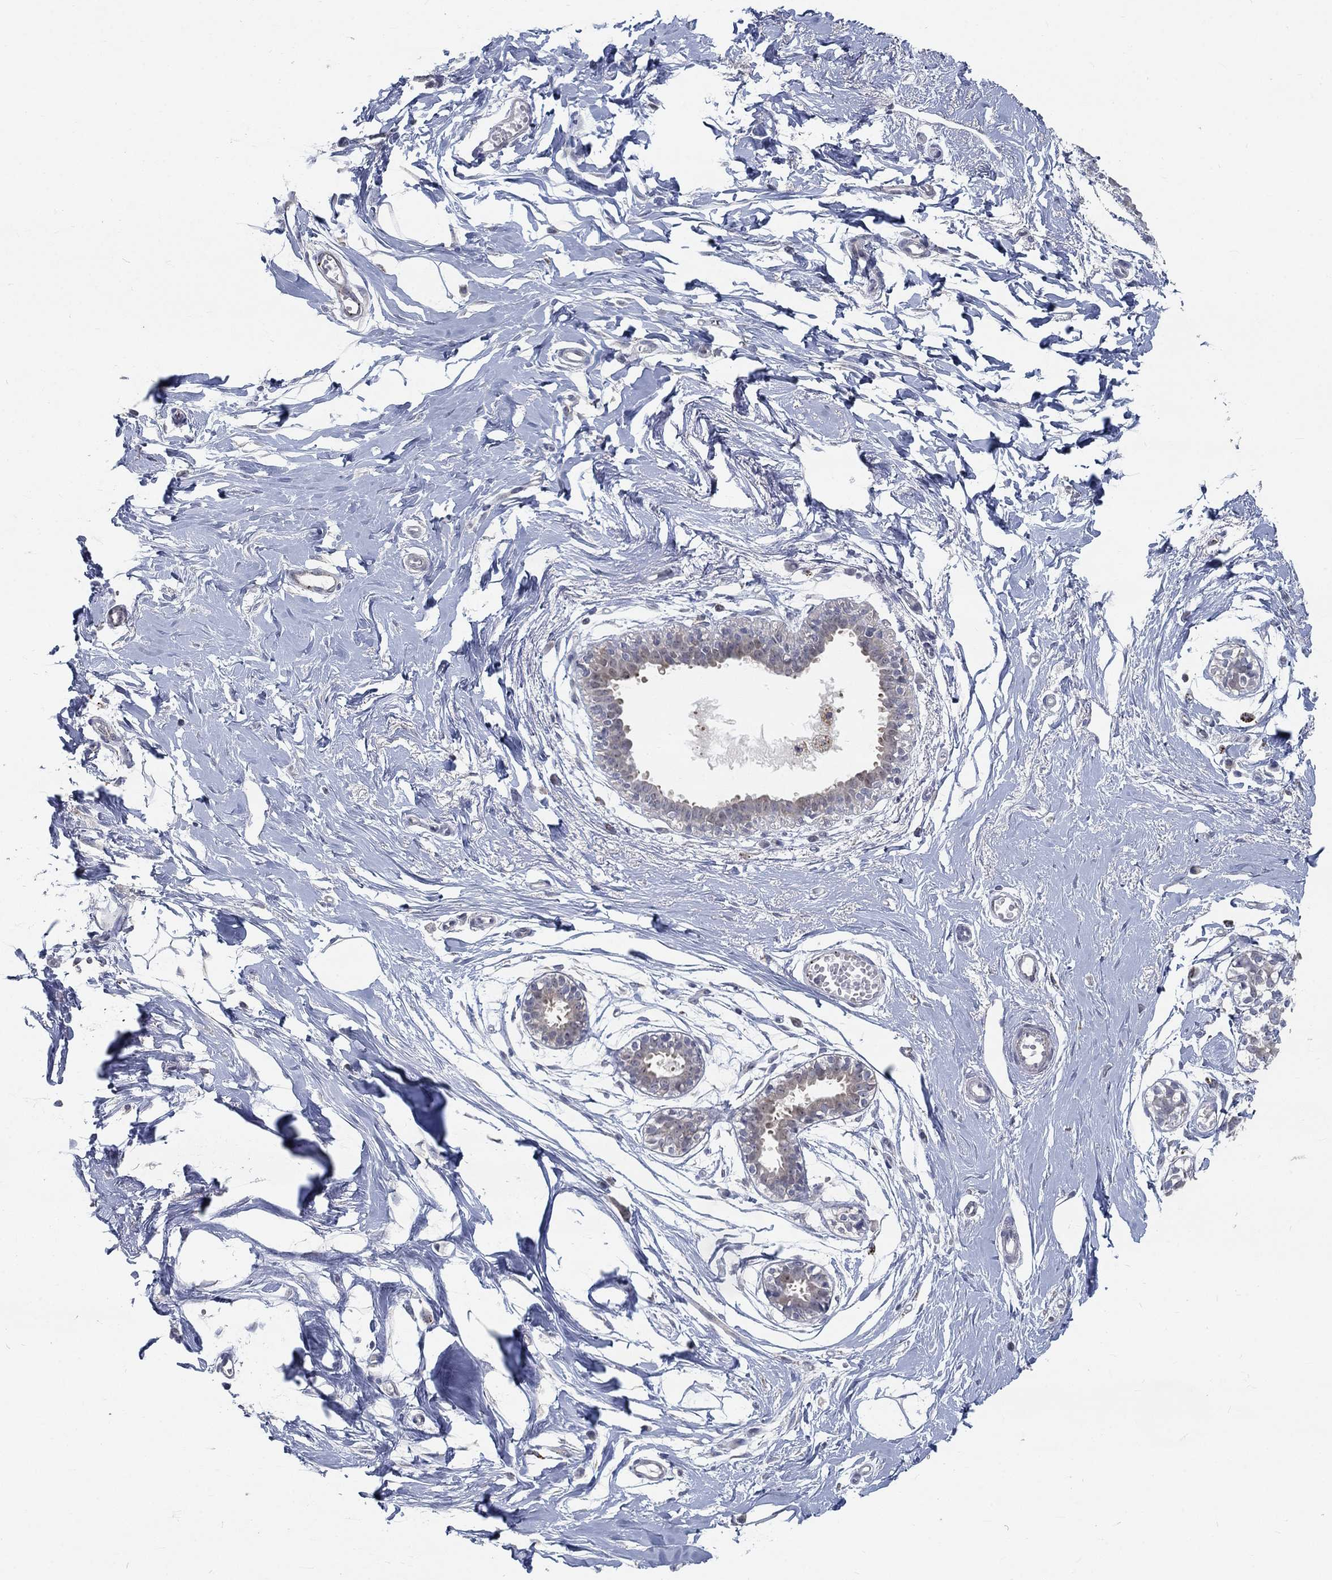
{"staining": {"intensity": "negative", "quantity": "none", "location": "none"}, "tissue": "breast", "cell_type": "Adipocytes", "image_type": "normal", "snomed": [{"axis": "morphology", "description": "Normal tissue, NOS"}, {"axis": "topography", "description": "Breast"}], "caption": "High power microscopy photomicrograph of an immunohistochemistry histopathology image of unremarkable breast, revealing no significant staining in adipocytes. The staining was performed using DAB (3,3'-diaminobenzidine) to visualize the protein expression in brown, while the nuclei were stained in blue with hematoxylin (Magnification: 20x).", "gene": "MTSS2", "patient": {"sex": "female", "age": 49}}